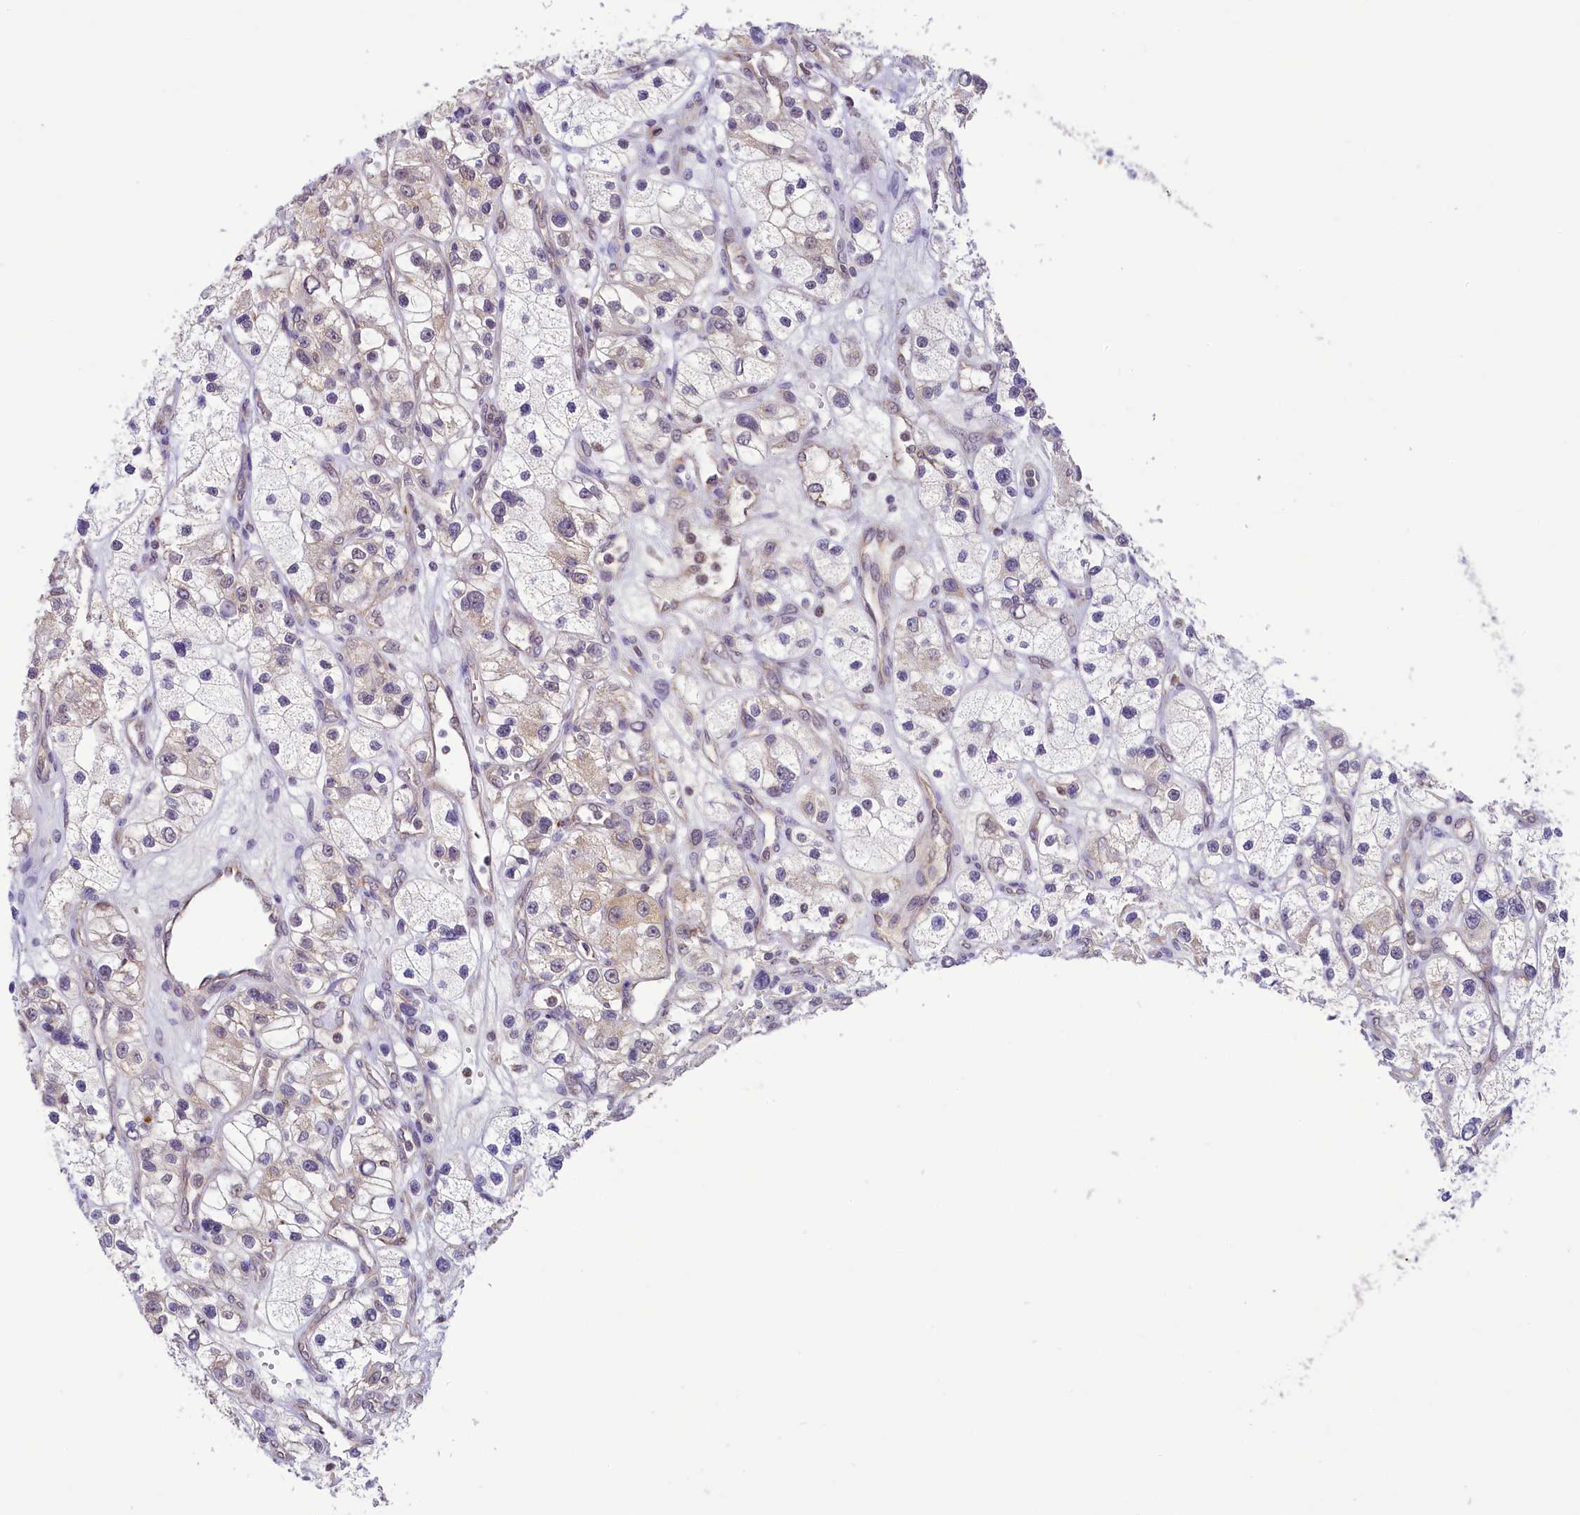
{"staining": {"intensity": "negative", "quantity": "none", "location": "none"}, "tissue": "renal cancer", "cell_type": "Tumor cells", "image_type": "cancer", "snomed": [{"axis": "morphology", "description": "Adenocarcinoma, NOS"}, {"axis": "topography", "description": "Kidney"}], "caption": "Immunohistochemical staining of adenocarcinoma (renal) exhibits no significant staining in tumor cells.", "gene": "PAF1", "patient": {"sex": "female", "age": 57}}